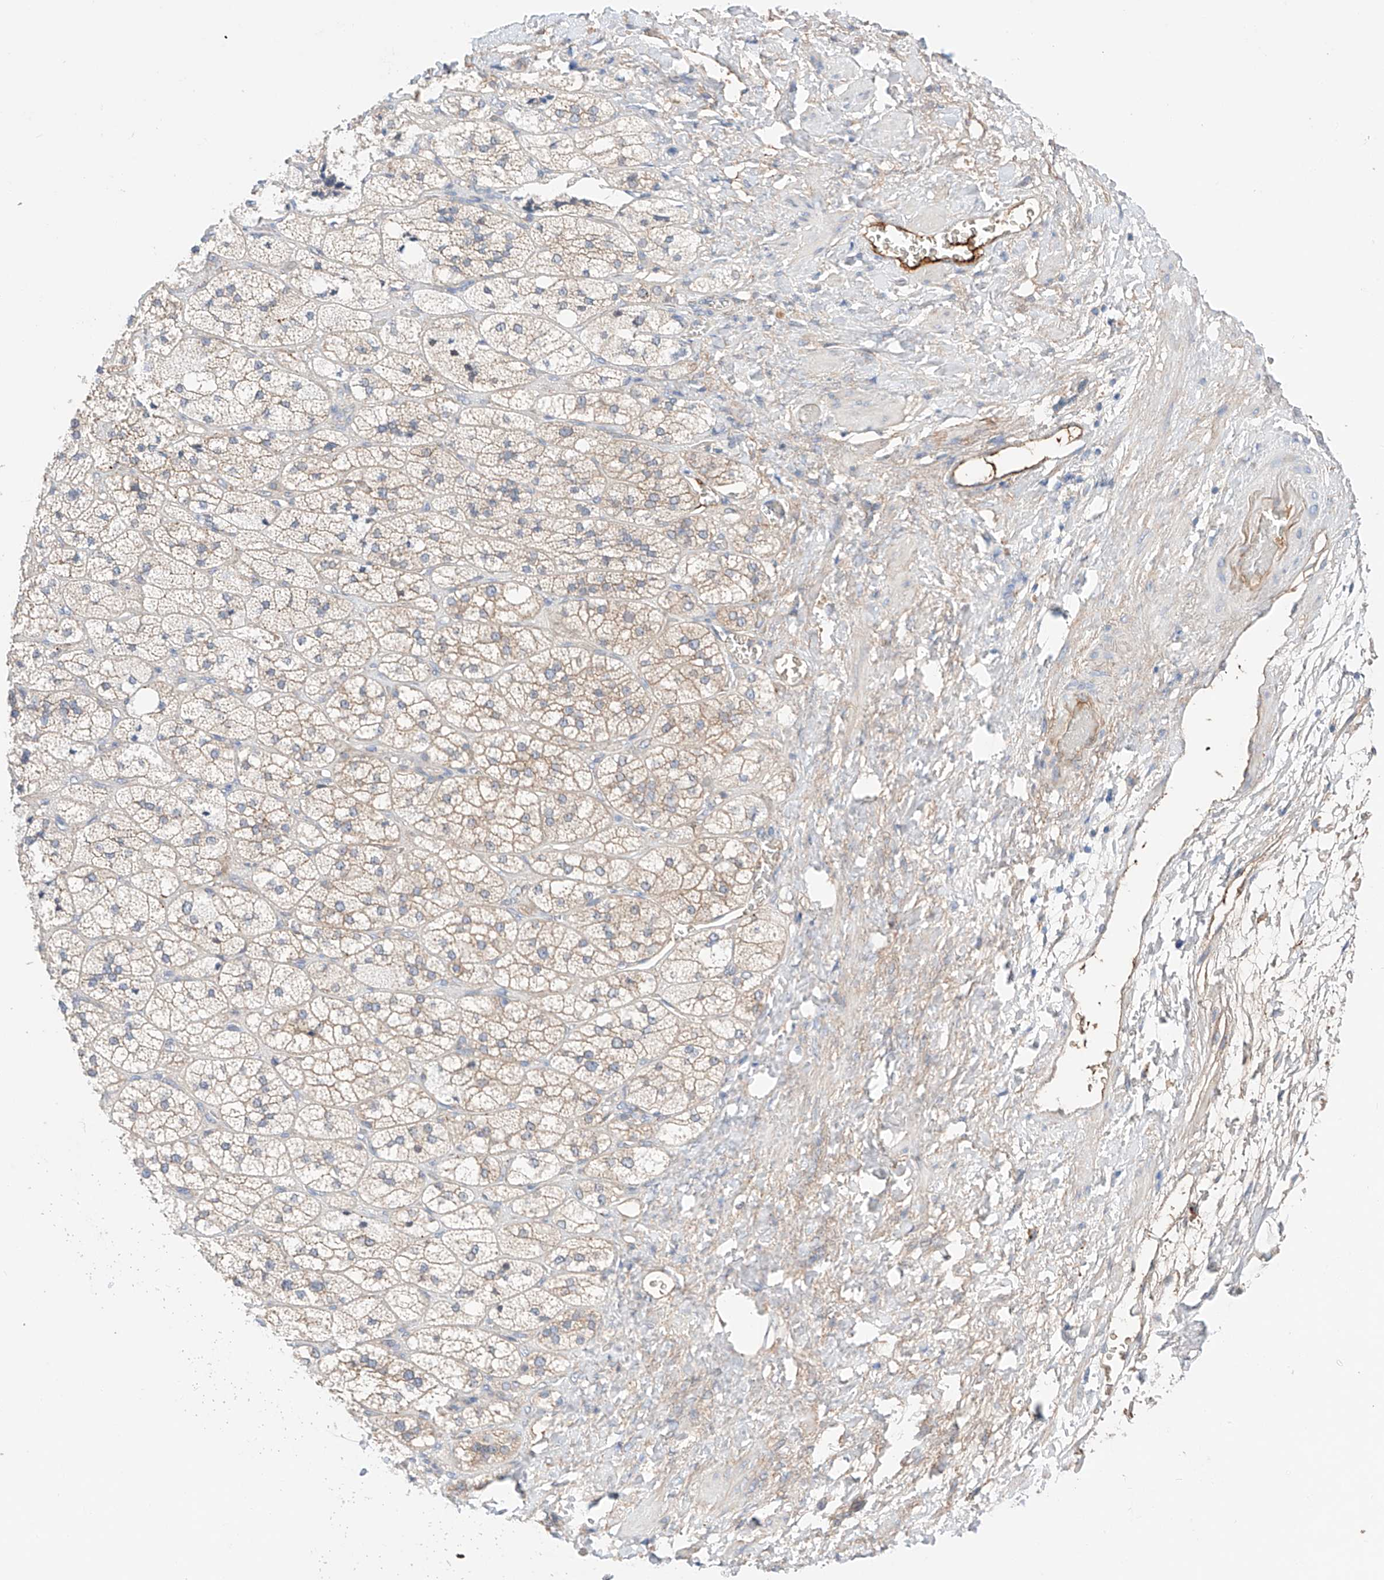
{"staining": {"intensity": "moderate", "quantity": "25%-75%", "location": "cytoplasmic/membranous"}, "tissue": "adrenal gland", "cell_type": "Glandular cells", "image_type": "normal", "snomed": [{"axis": "morphology", "description": "Normal tissue, NOS"}, {"axis": "topography", "description": "Adrenal gland"}], "caption": "Protein staining exhibits moderate cytoplasmic/membranous positivity in about 25%-75% of glandular cells in unremarkable adrenal gland.", "gene": "PGGT1B", "patient": {"sex": "male", "age": 61}}